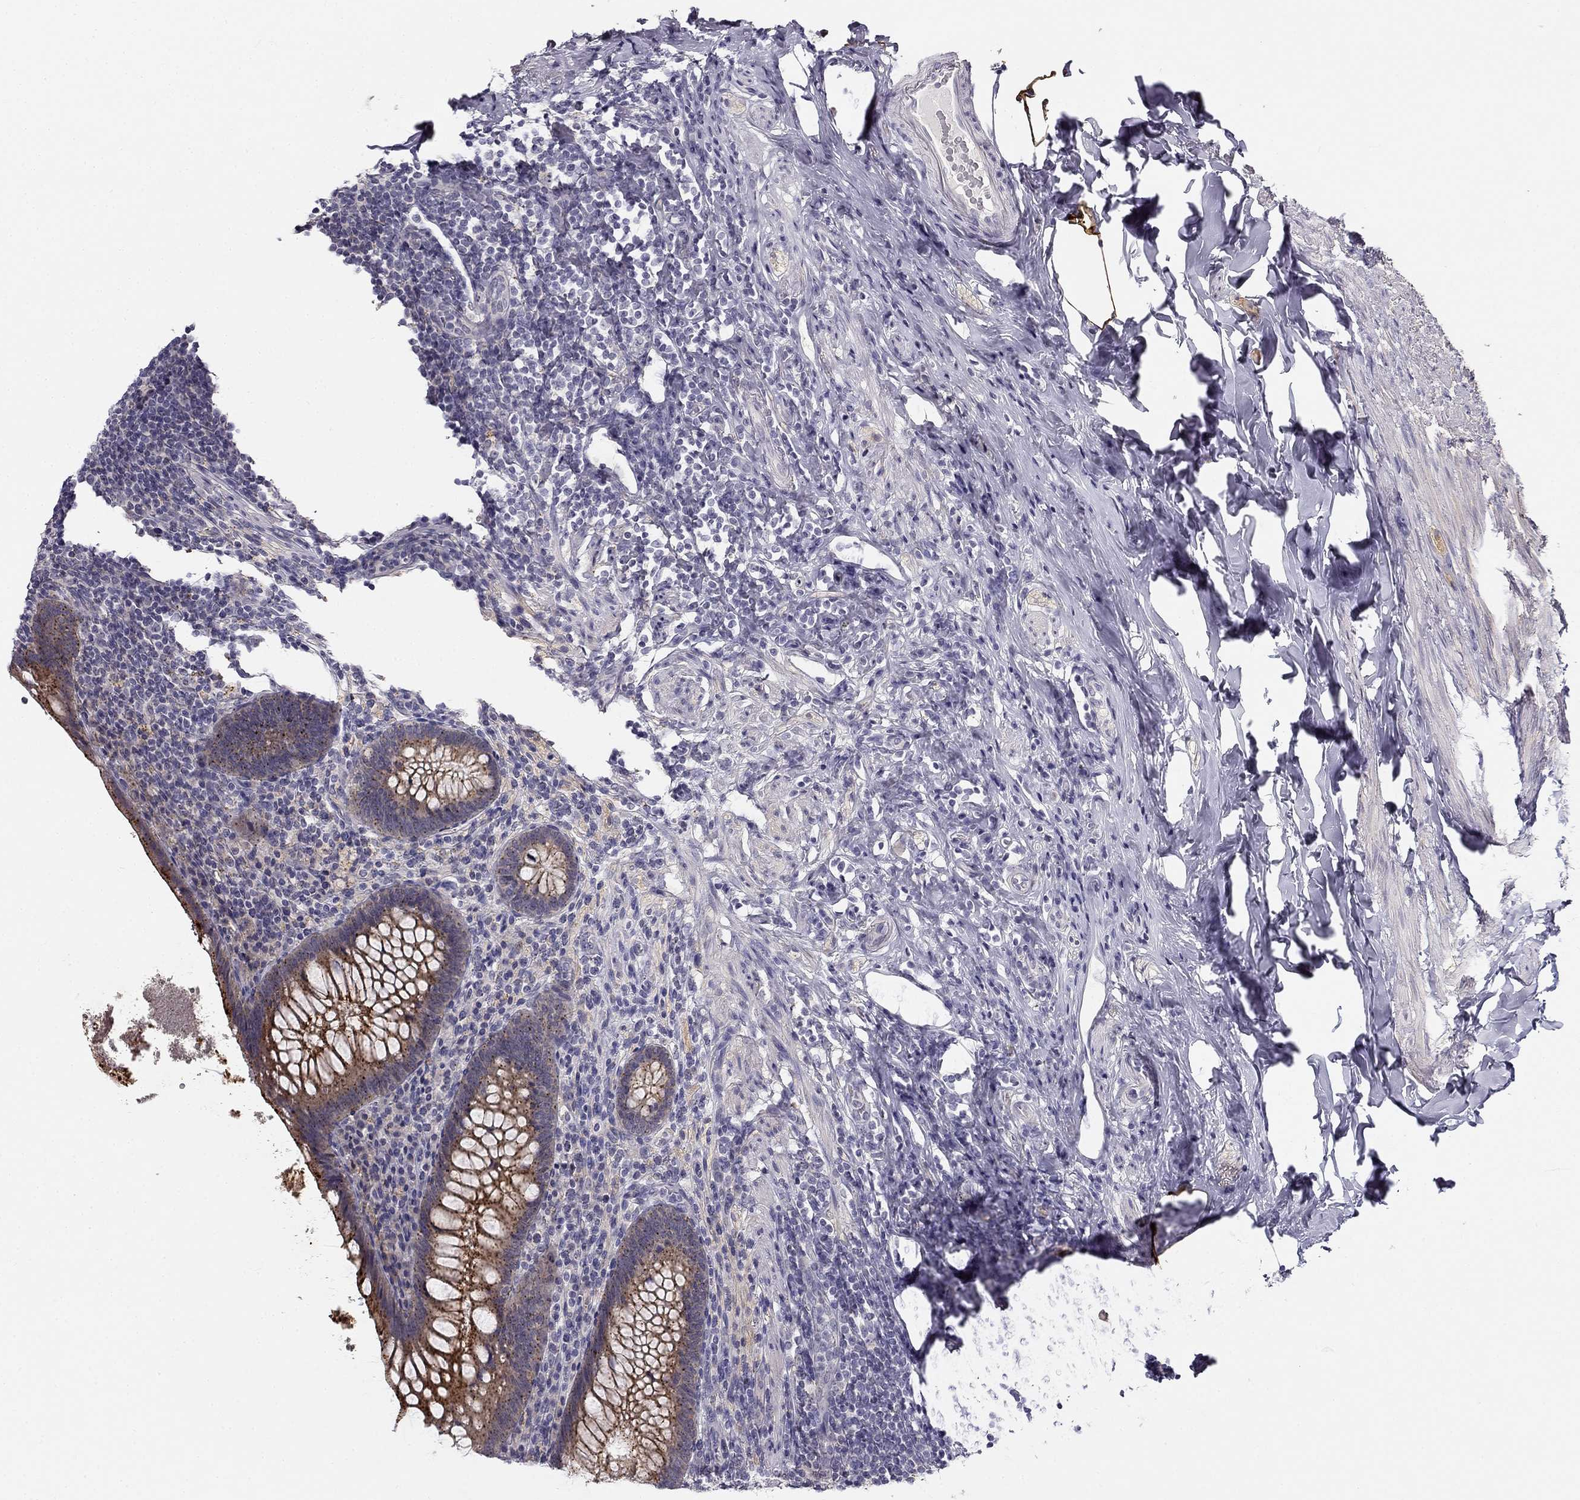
{"staining": {"intensity": "strong", "quantity": "<25%", "location": "cytoplasmic/membranous"}, "tissue": "appendix", "cell_type": "Glandular cells", "image_type": "normal", "snomed": [{"axis": "morphology", "description": "Normal tissue, NOS"}, {"axis": "topography", "description": "Appendix"}], "caption": "The micrograph demonstrates staining of normal appendix, revealing strong cytoplasmic/membranous protein expression (brown color) within glandular cells. (IHC, brightfield microscopy, high magnification).", "gene": "CNR1", "patient": {"sex": "male", "age": 47}}